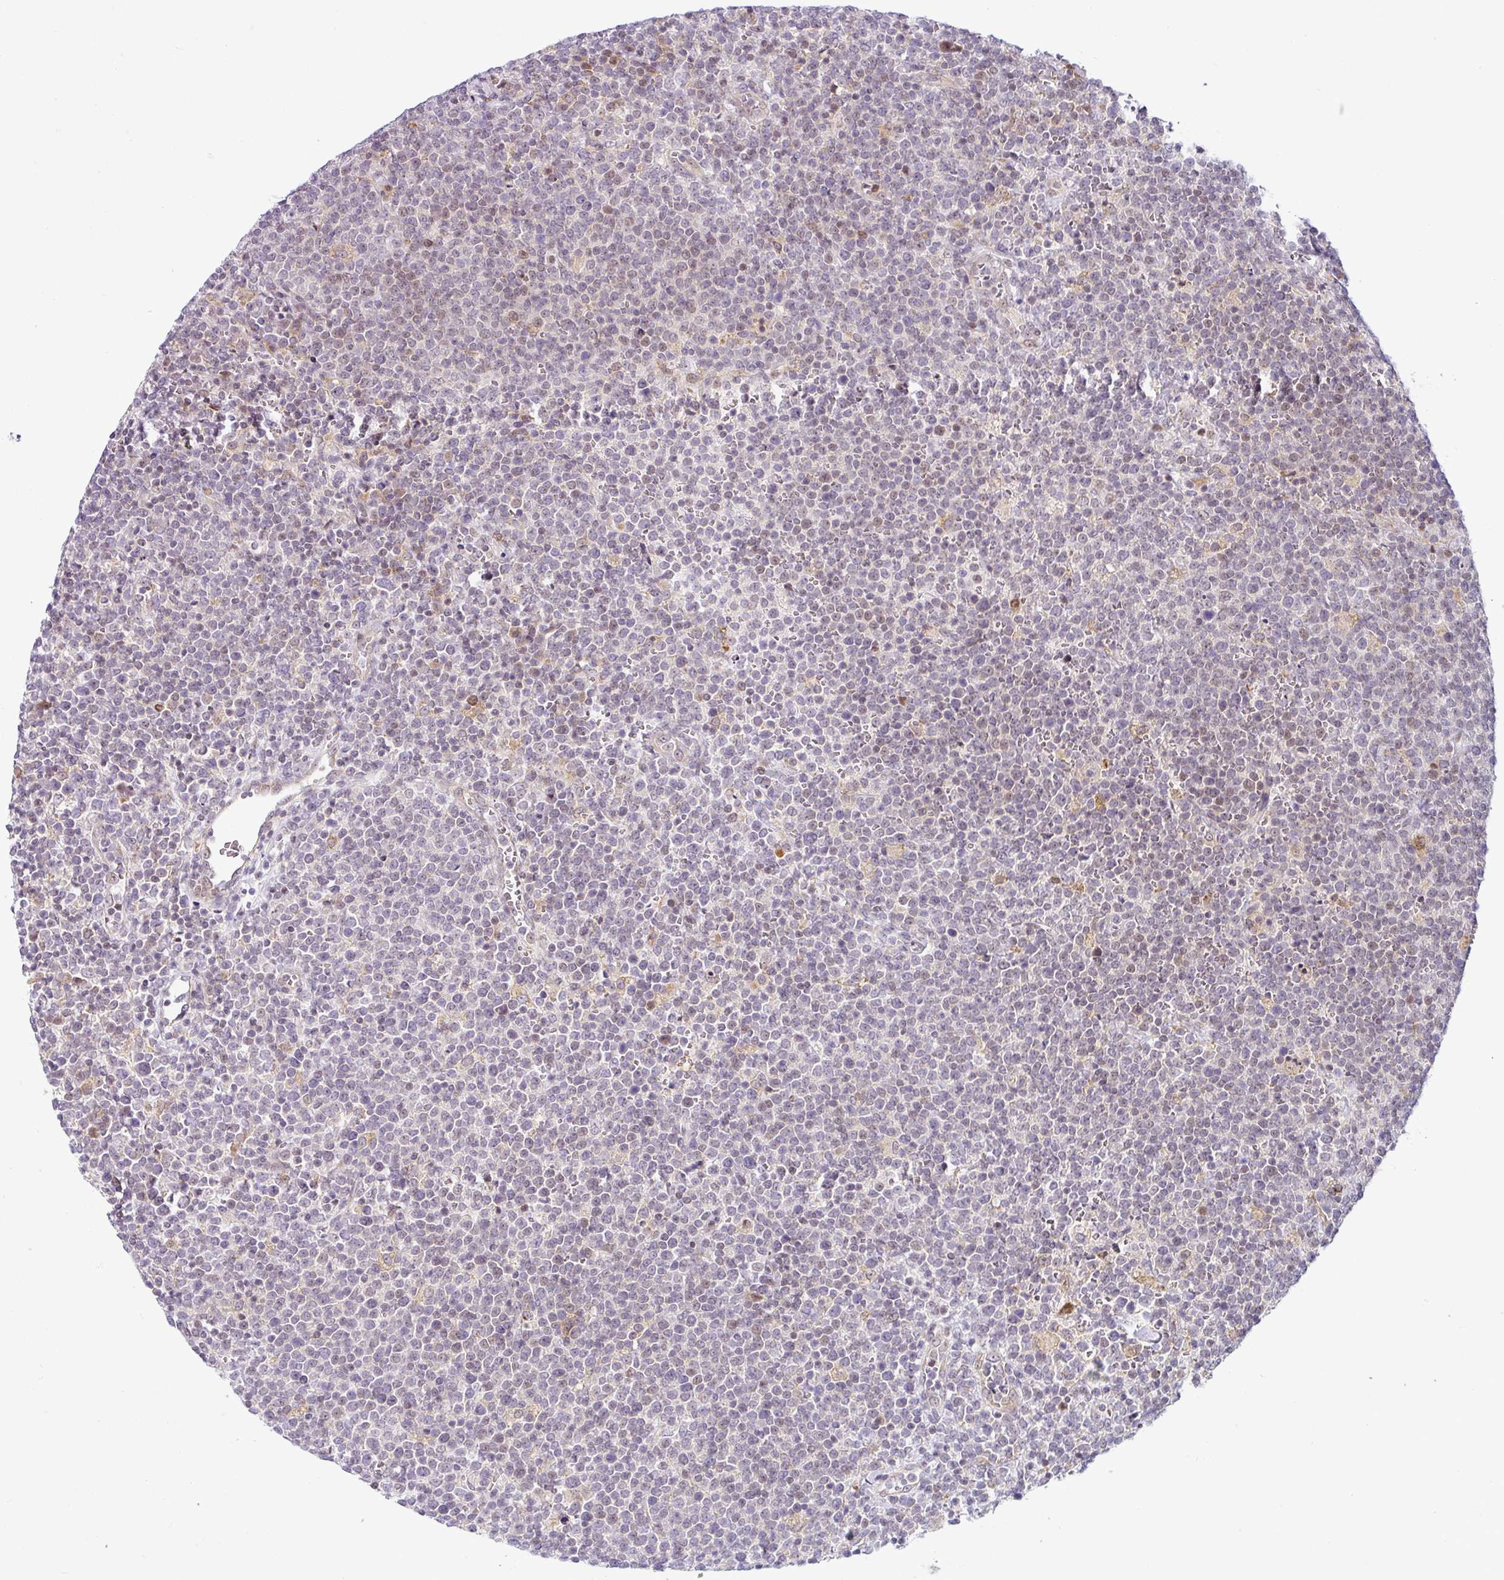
{"staining": {"intensity": "negative", "quantity": "none", "location": "none"}, "tissue": "lymphoma", "cell_type": "Tumor cells", "image_type": "cancer", "snomed": [{"axis": "morphology", "description": "Malignant lymphoma, non-Hodgkin's type, High grade"}, {"axis": "topography", "description": "Lymph node"}], "caption": "This is a image of IHC staining of lymphoma, which shows no positivity in tumor cells.", "gene": "NDUFB2", "patient": {"sex": "male", "age": 61}}